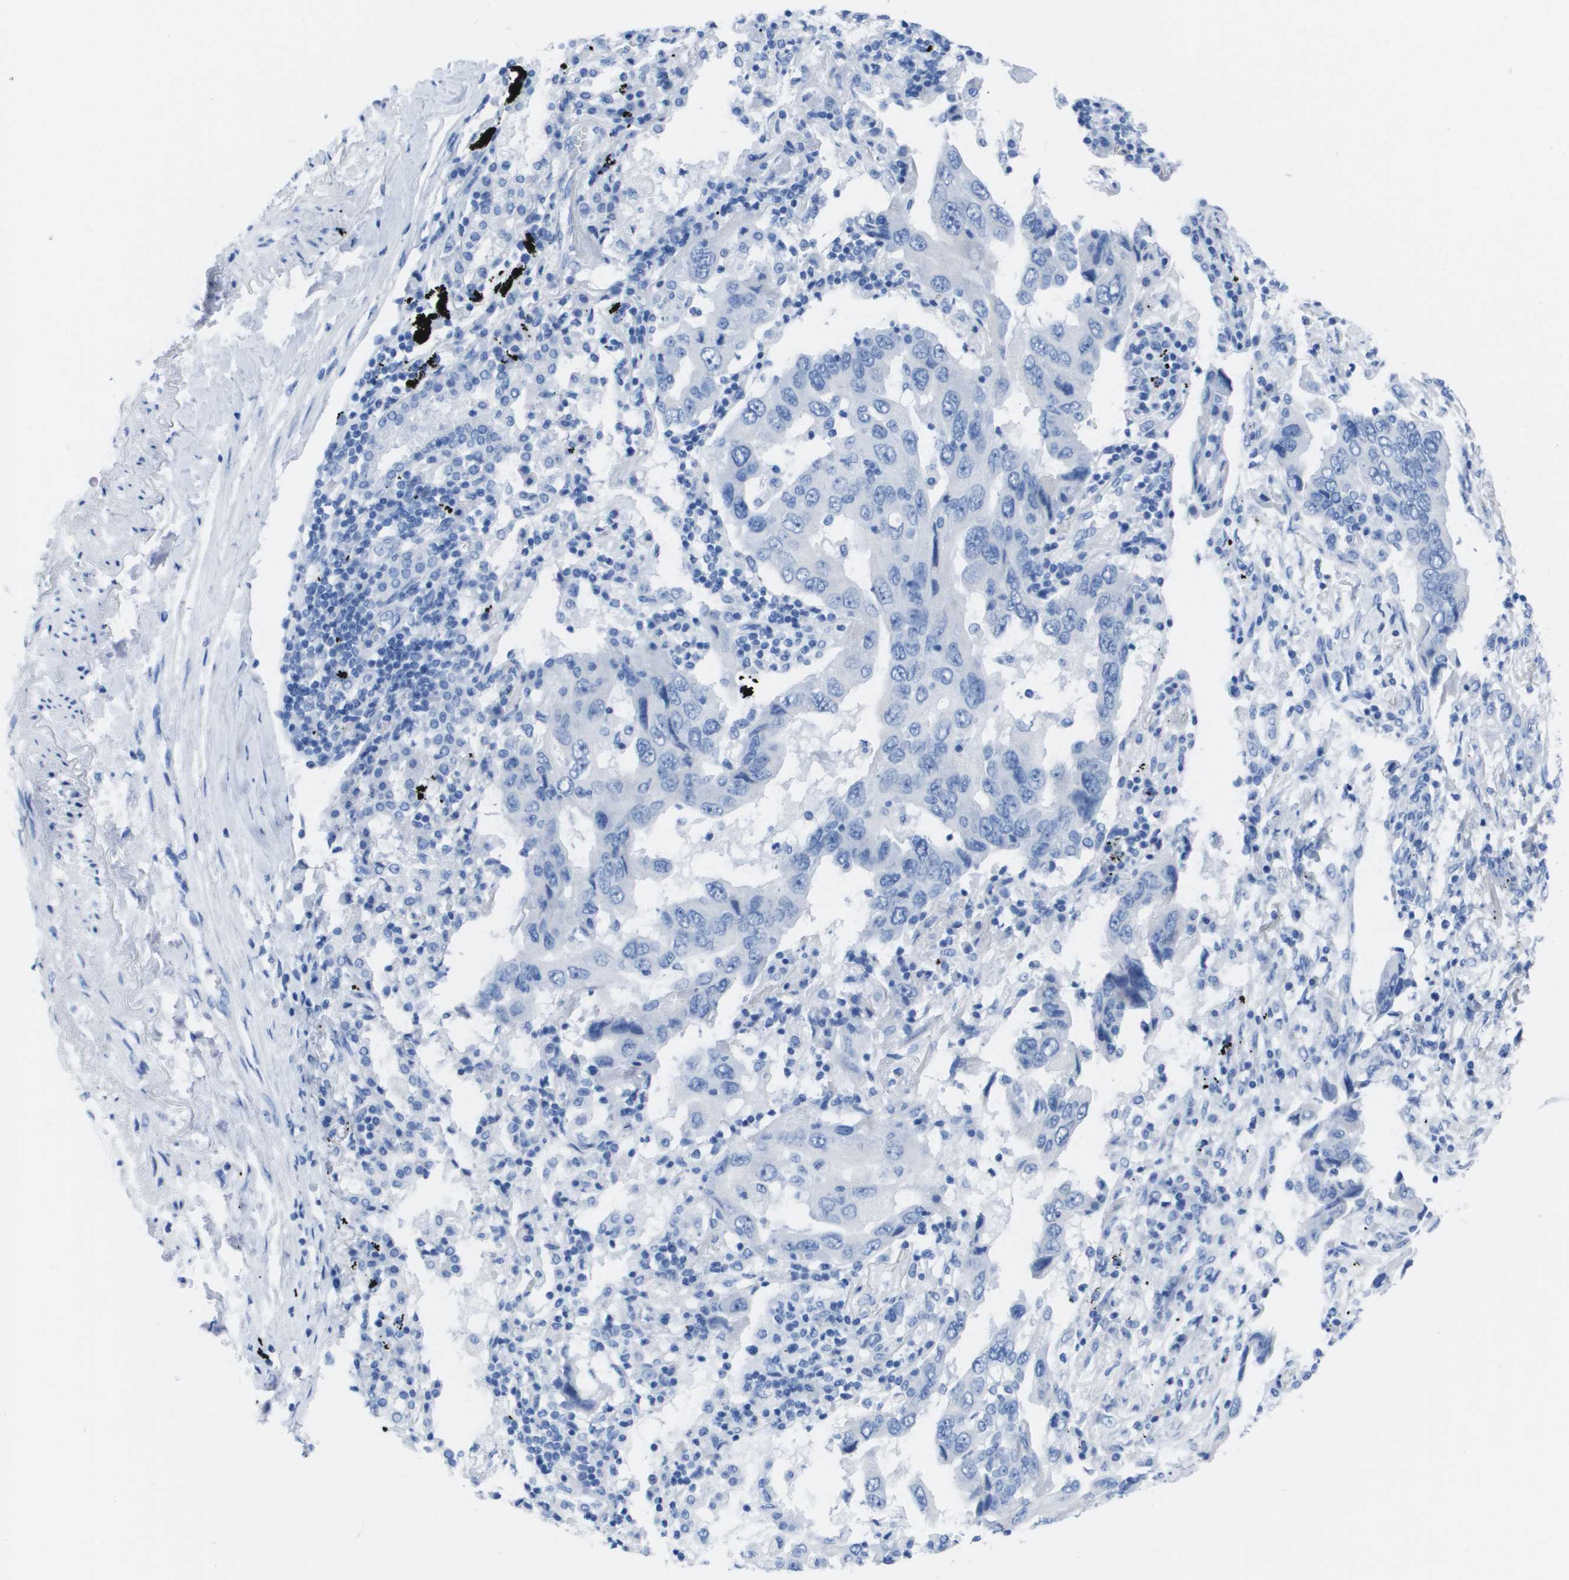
{"staining": {"intensity": "negative", "quantity": "none", "location": "none"}, "tissue": "lung cancer", "cell_type": "Tumor cells", "image_type": "cancer", "snomed": [{"axis": "morphology", "description": "Adenocarcinoma, NOS"}, {"axis": "topography", "description": "Lung"}], "caption": "Protein analysis of adenocarcinoma (lung) shows no significant expression in tumor cells. Nuclei are stained in blue.", "gene": "KCNA3", "patient": {"sex": "female", "age": 65}}